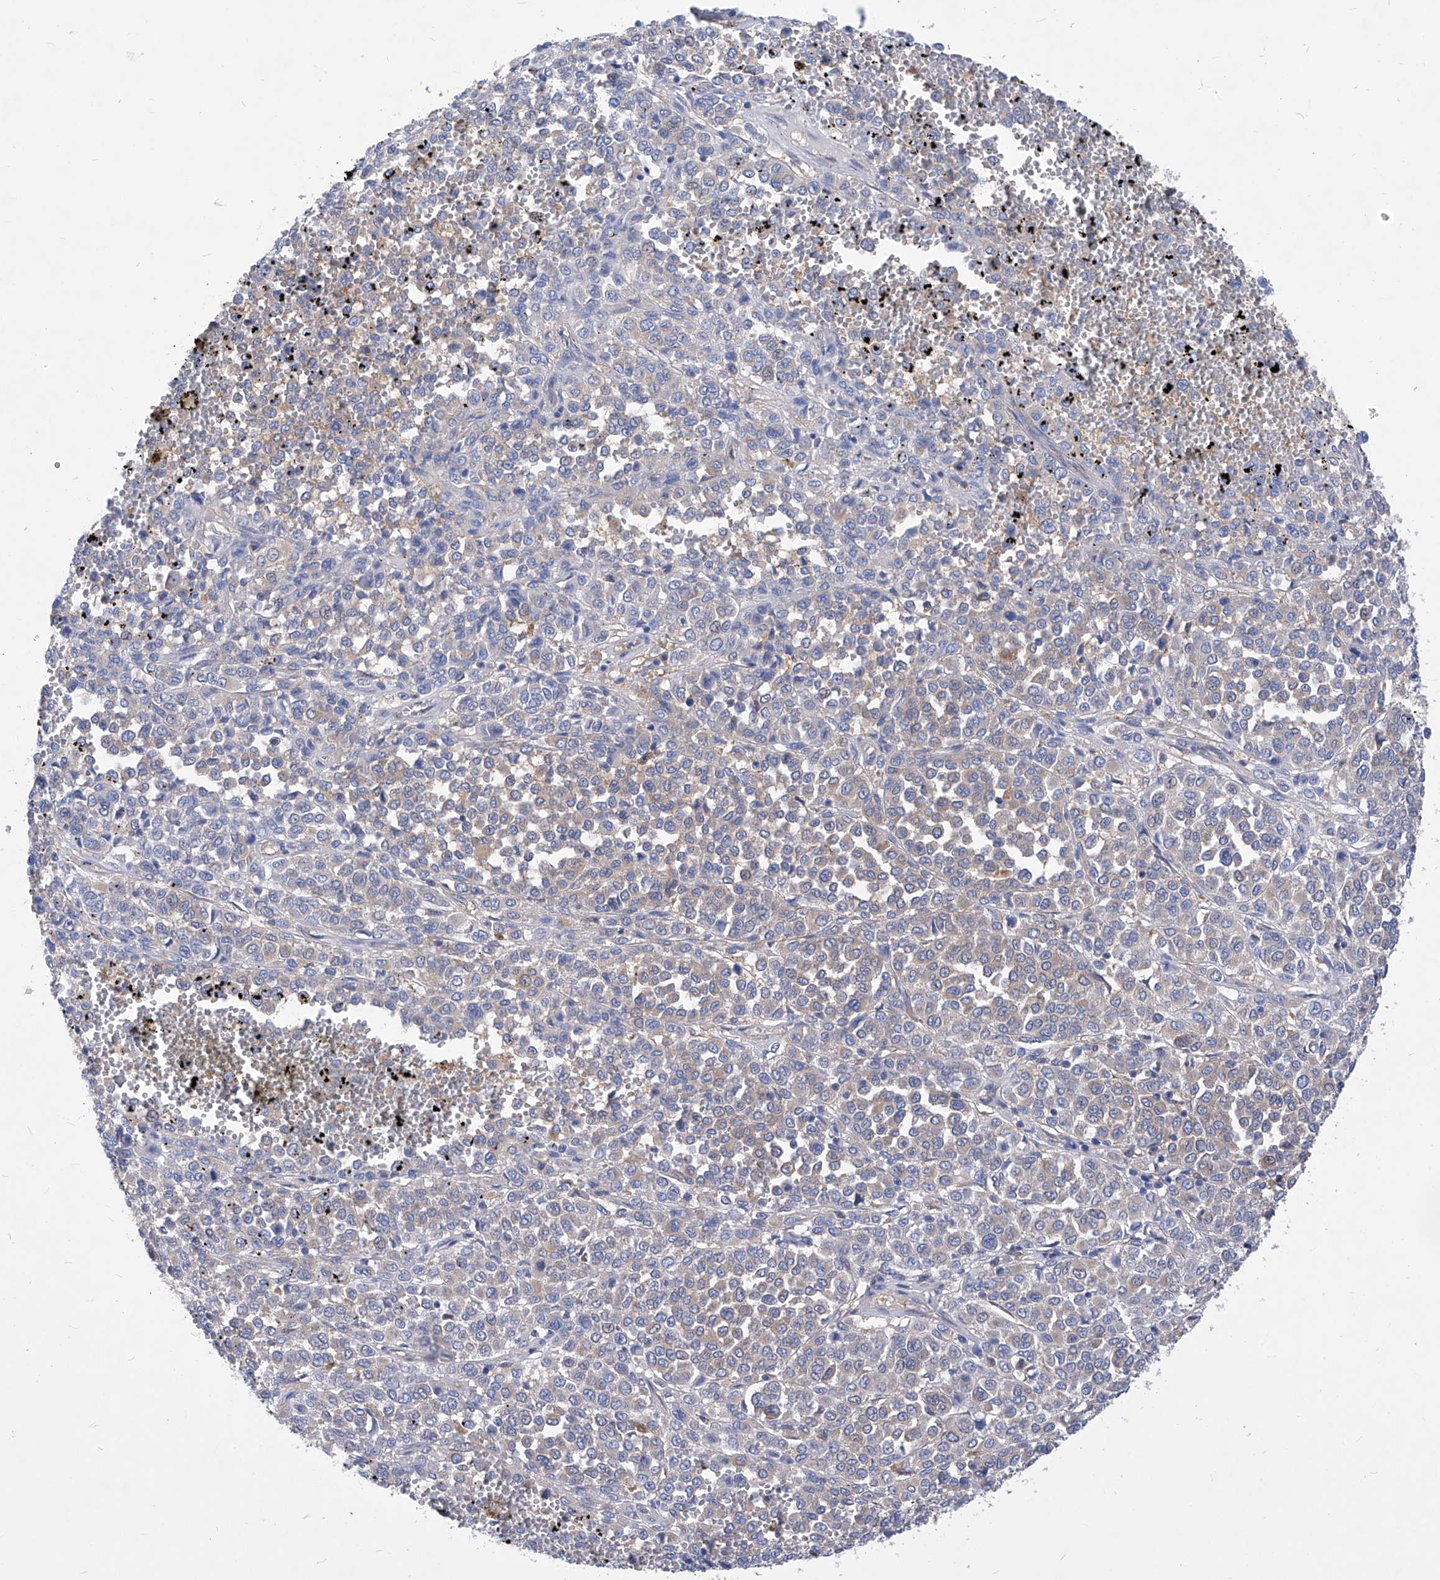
{"staining": {"intensity": "weak", "quantity": "<25%", "location": "cytoplasmic/membranous"}, "tissue": "melanoma", "cell_type": "Tumor cells", "image_type": "cancer", "snomed": [{"axis": "morphology", "description": "Malignant melanoma, Metastatic site"}, {"axis": "topography", "description": "Pancreas"}], "caption": "High power microscopy histopathology image of an IHC photomicrograph of malignant melanoma (metastatic site), revealing no significant staining in tumor cells.", "gene": "XPNPEP1", "patient": {"sex": "female", "age": 30}}